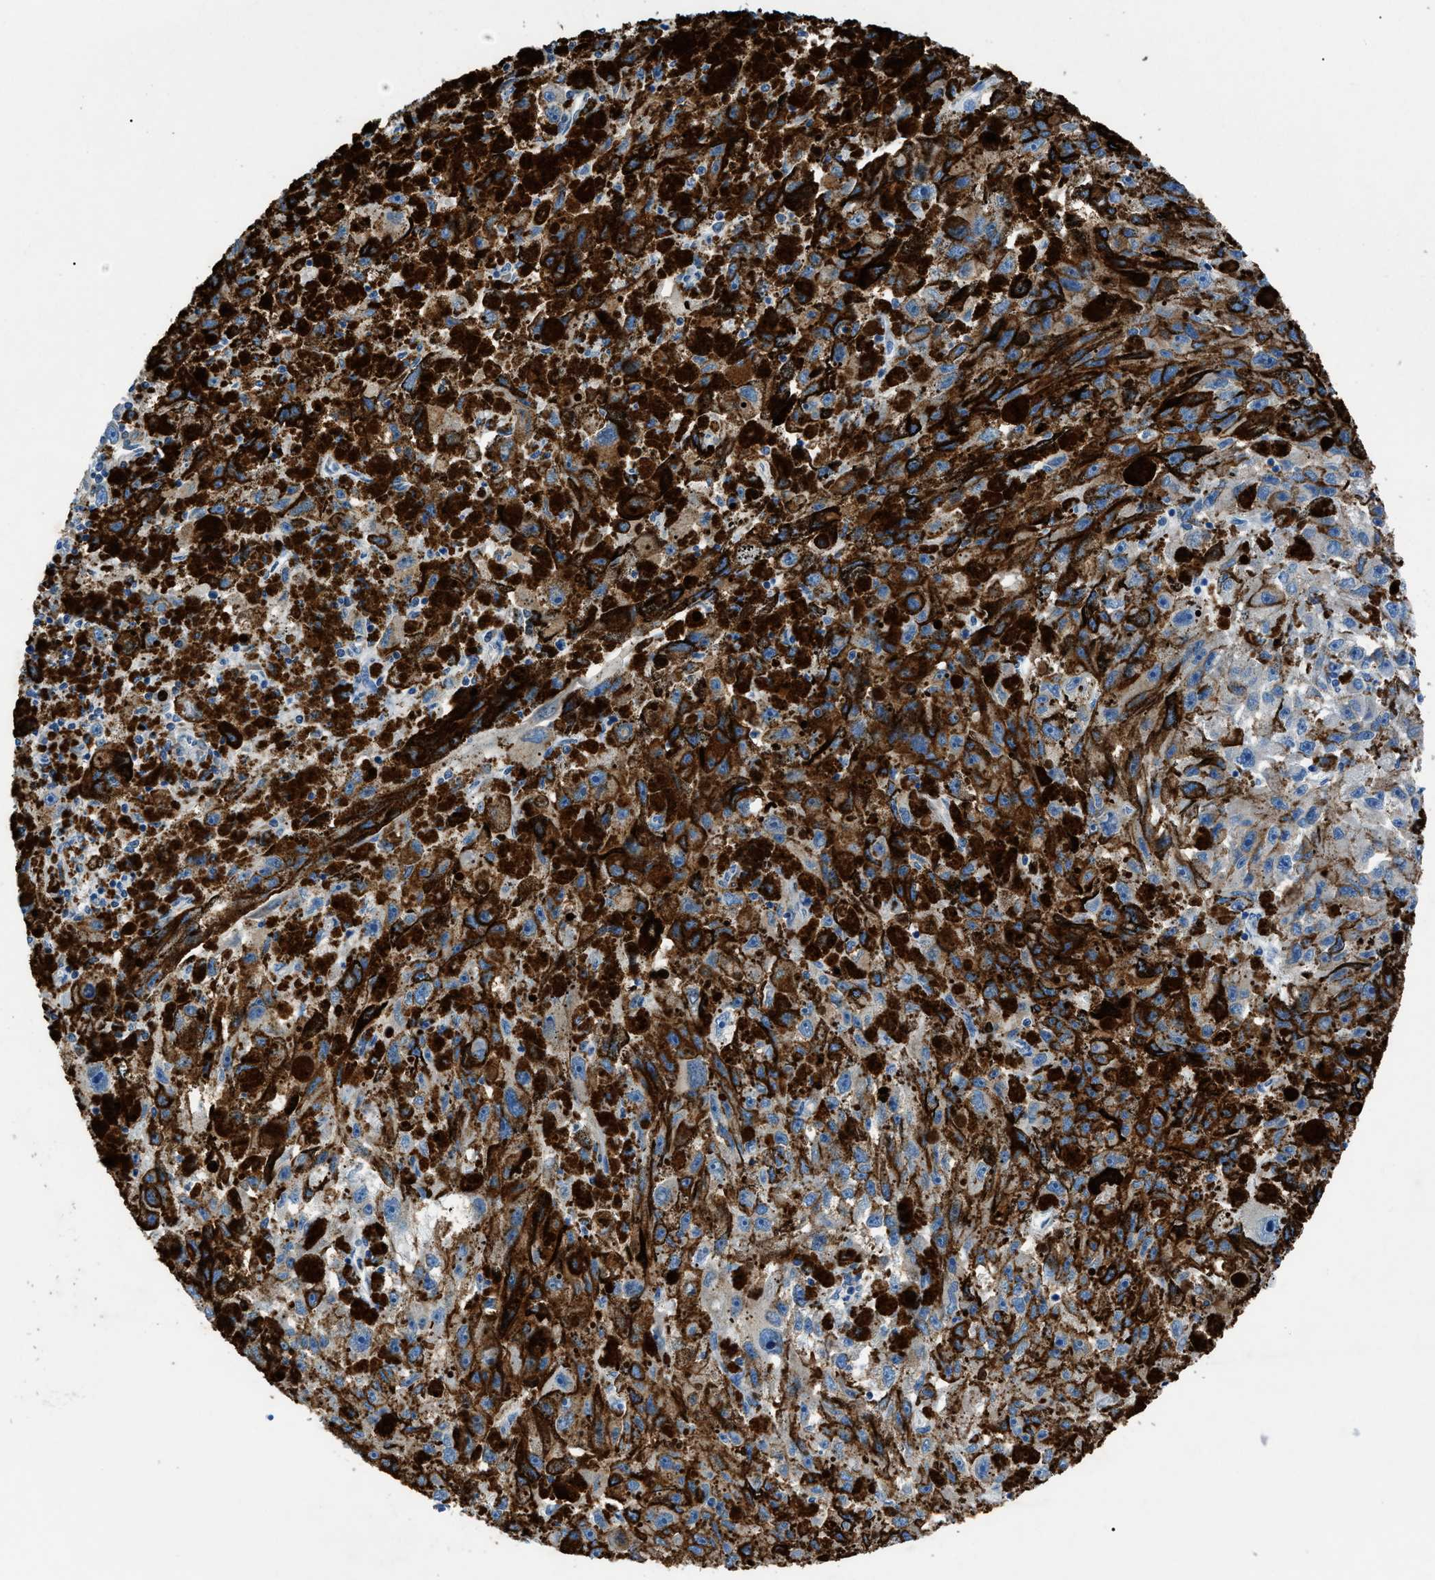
{"staining": {"intensity": "weak", "quantity": "<25%", "location": "cytoplasmic/membranous"}, "tissue": "melanoma", "cell_type": "Tumor cells", "image_type": "cancer", "snomed": [{"axis": "morphology", "description": "Malignant melanoma, NOS"}, {"axis": "topography", "description": "Skin"}], "caption": "Immunohistochemical staining of melanoma shows no significant staining in tumor cells.", "gene": "ZDHHC24", "patient": {"sex": "female", "age": 104}}